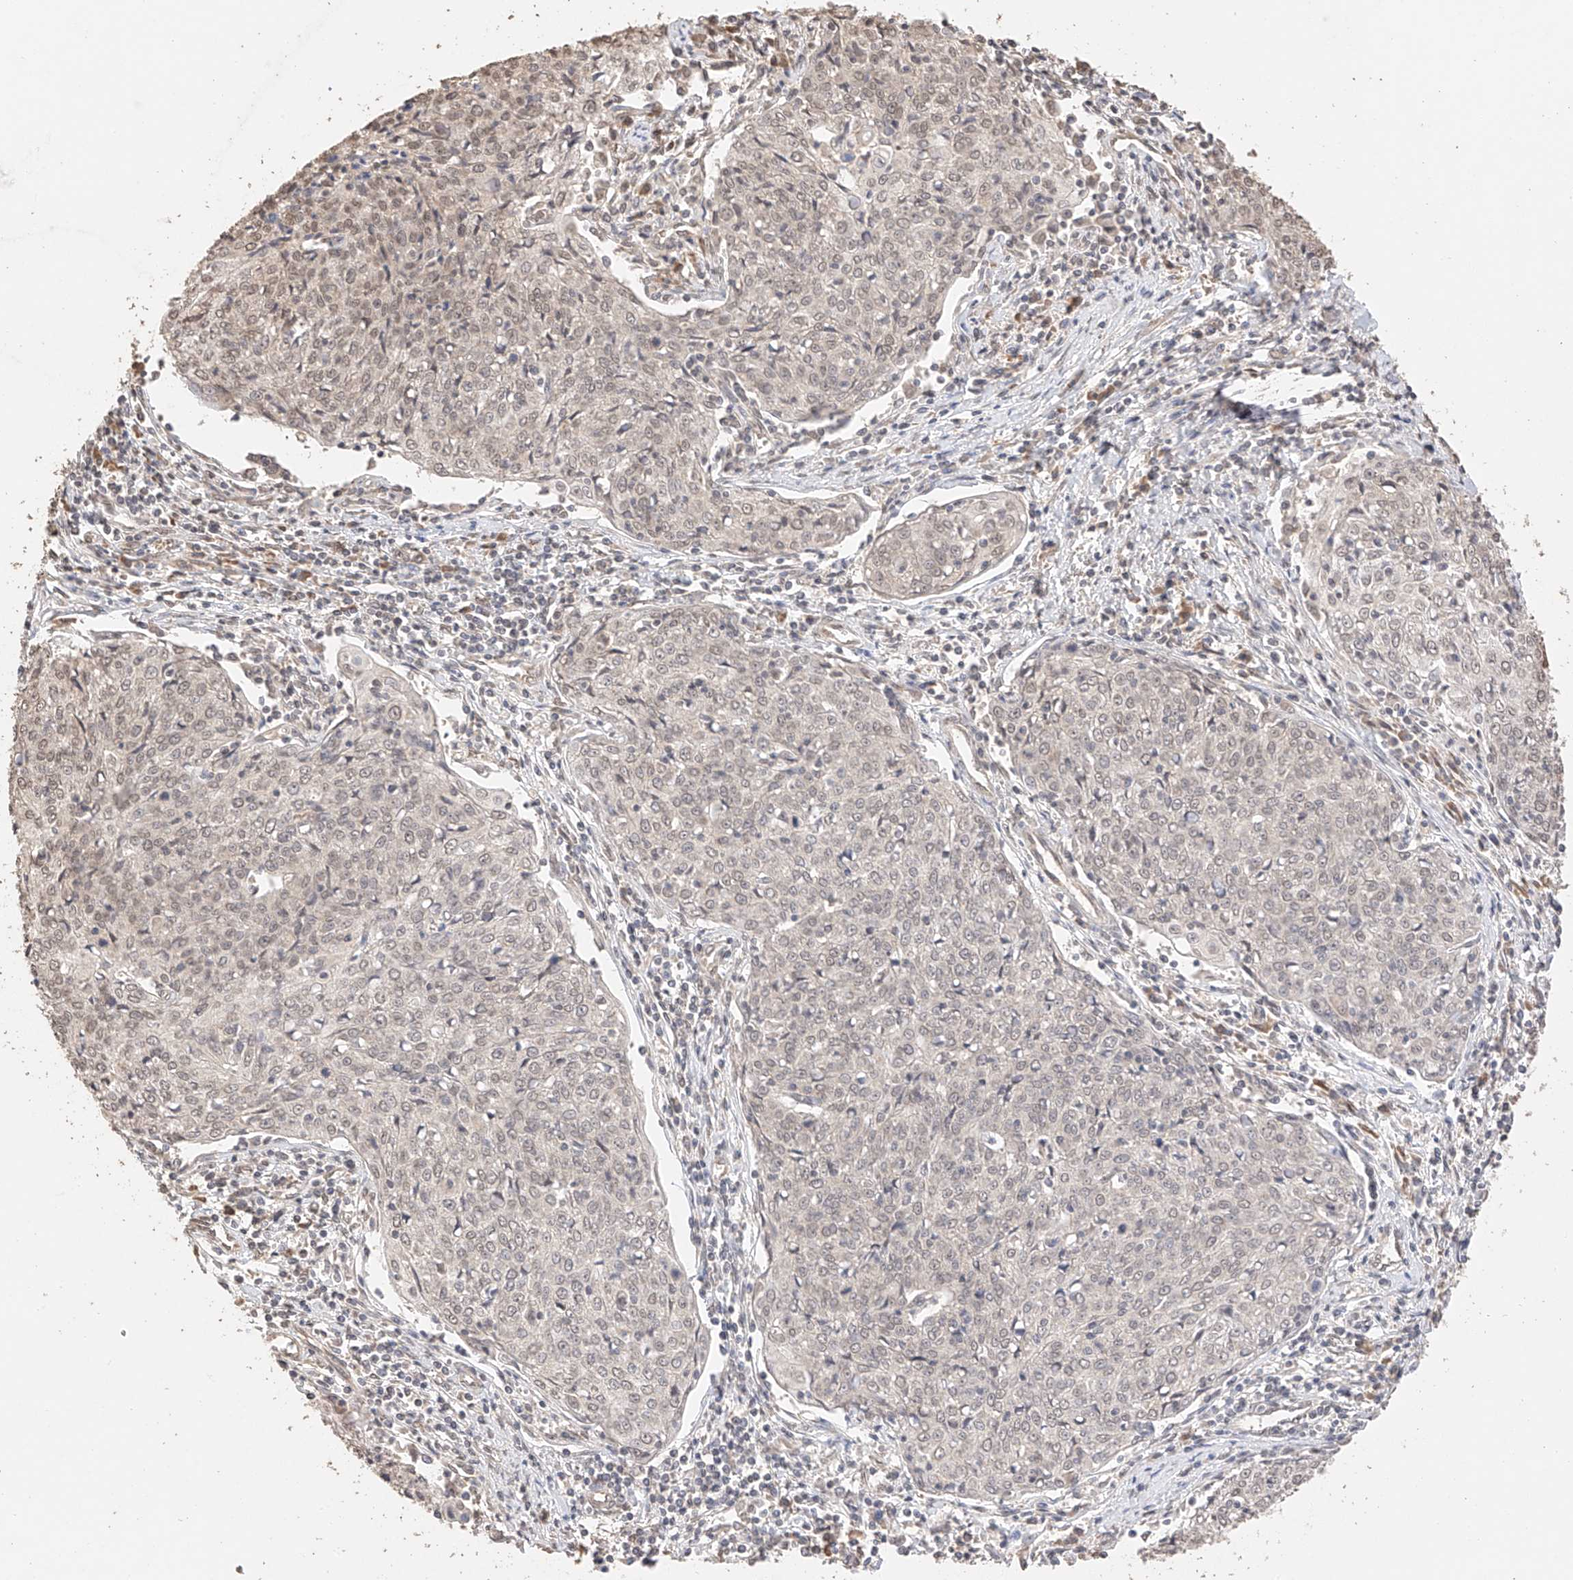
{"staining": {"intensity": "weak", "quantity": ">75%", "location": "nuclear"}, "tissue": "cervical cancer", "cell_type": "Tumor cells", "image_type": "cancer", "snomed": [{"axis": "morphology", "description": "Squamous cell carcinoma, NOS"}, {"axis": "topography", "description": "Cervix"}], "caption": "Brown immunohistochemical staining in human cervical cancer exhibits weak nuclear positivity in approximately >75% of tumor cells.", "gene": "IL22RA2", "patient": {"sex": "female", "age": 48}}